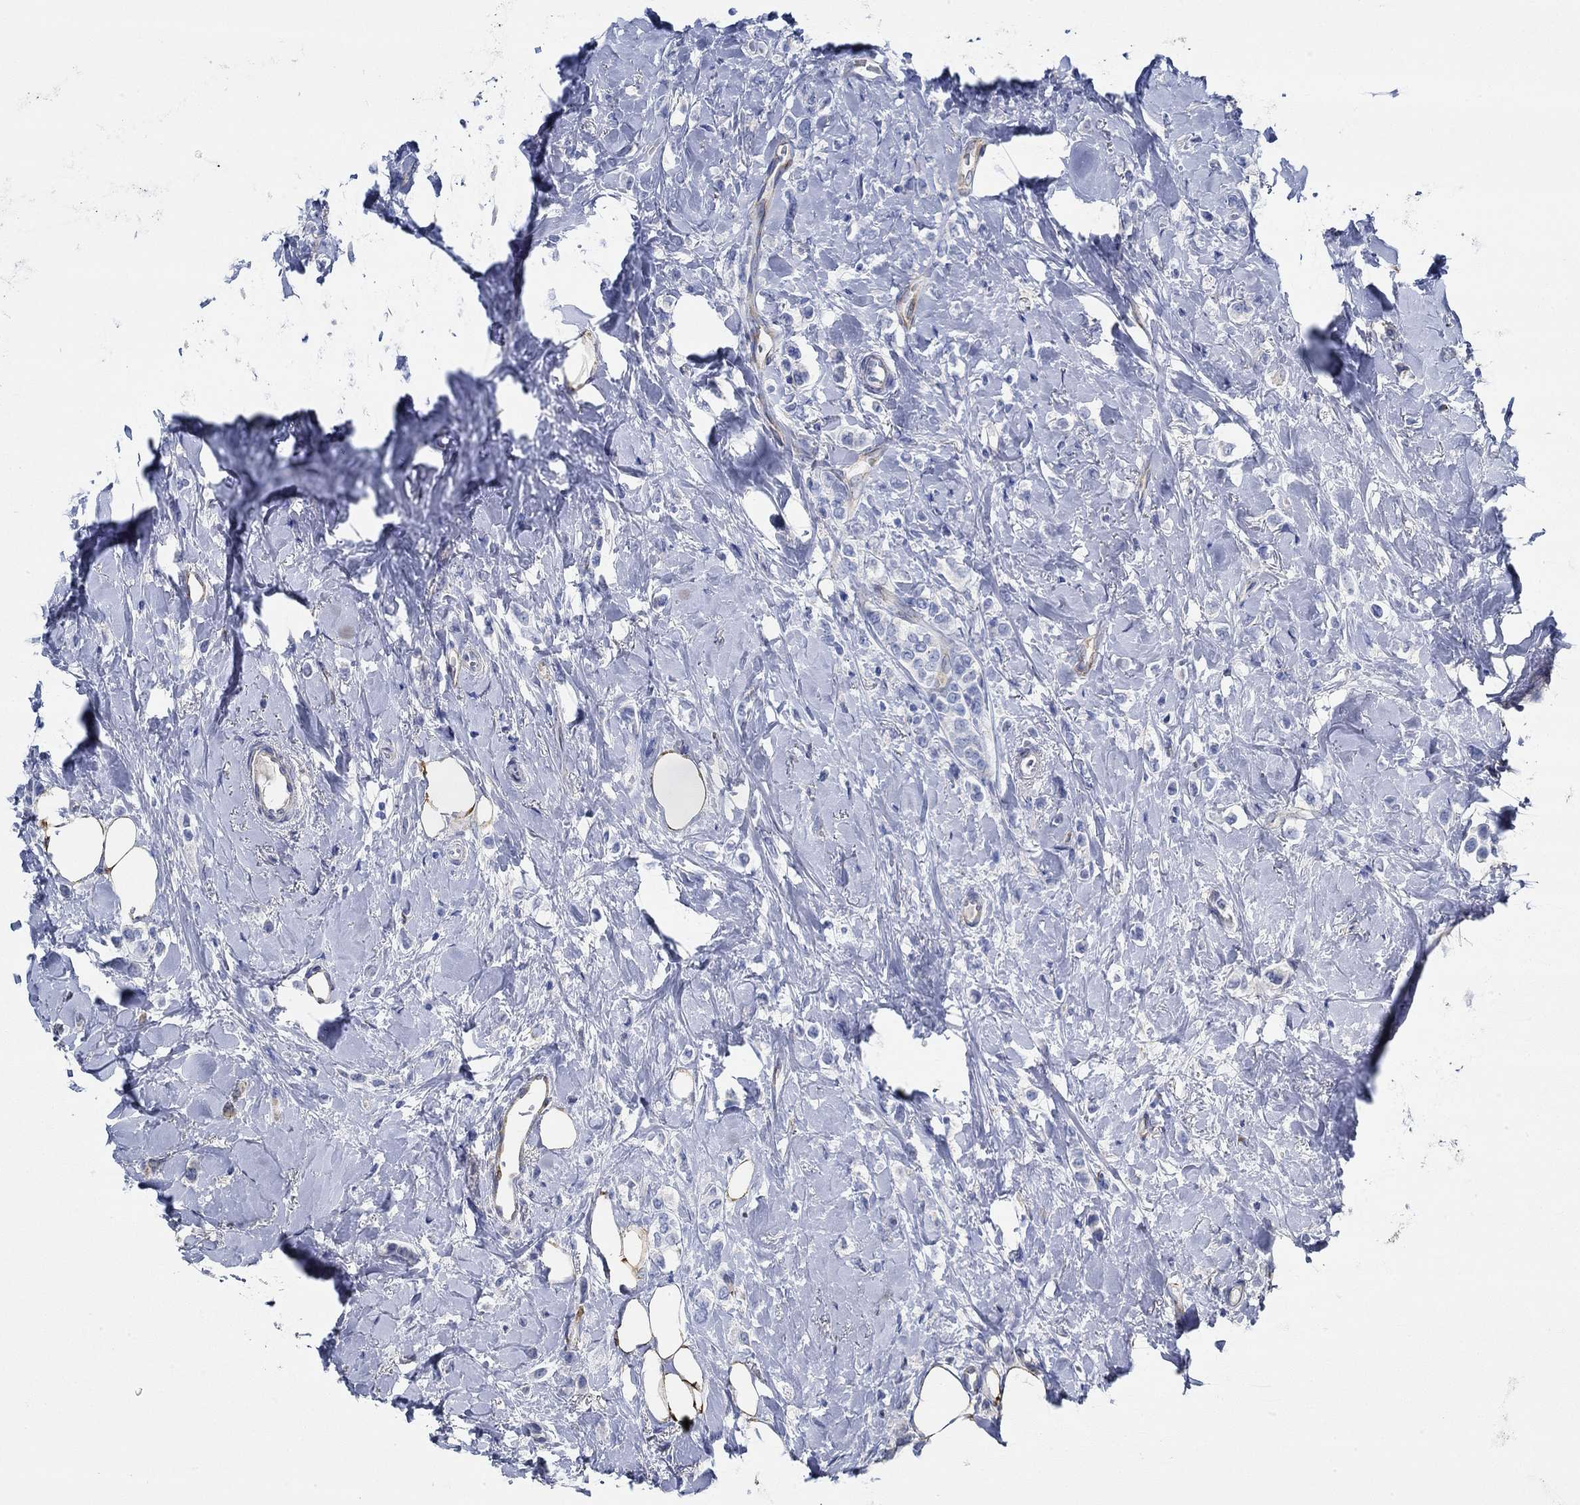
{"staining": {"intensity": "negative", "quantity": "none", "location": "none"}, "tissue": "breast cancer", "cell_type": "Tumor cells", "image_type": "cancer", "snomed": [{"axis": "morphology", "description": "Lobular carcinoma"}, {"axis": "topography", "description": "Breast"}], "caption": "Lobular carcinoma (breast) stained for a protein using immunohistochemistry (IHC) shows no staining tumor cells.", "gene": "HECW2", "patient": {"sex": "female", "age": 66}}